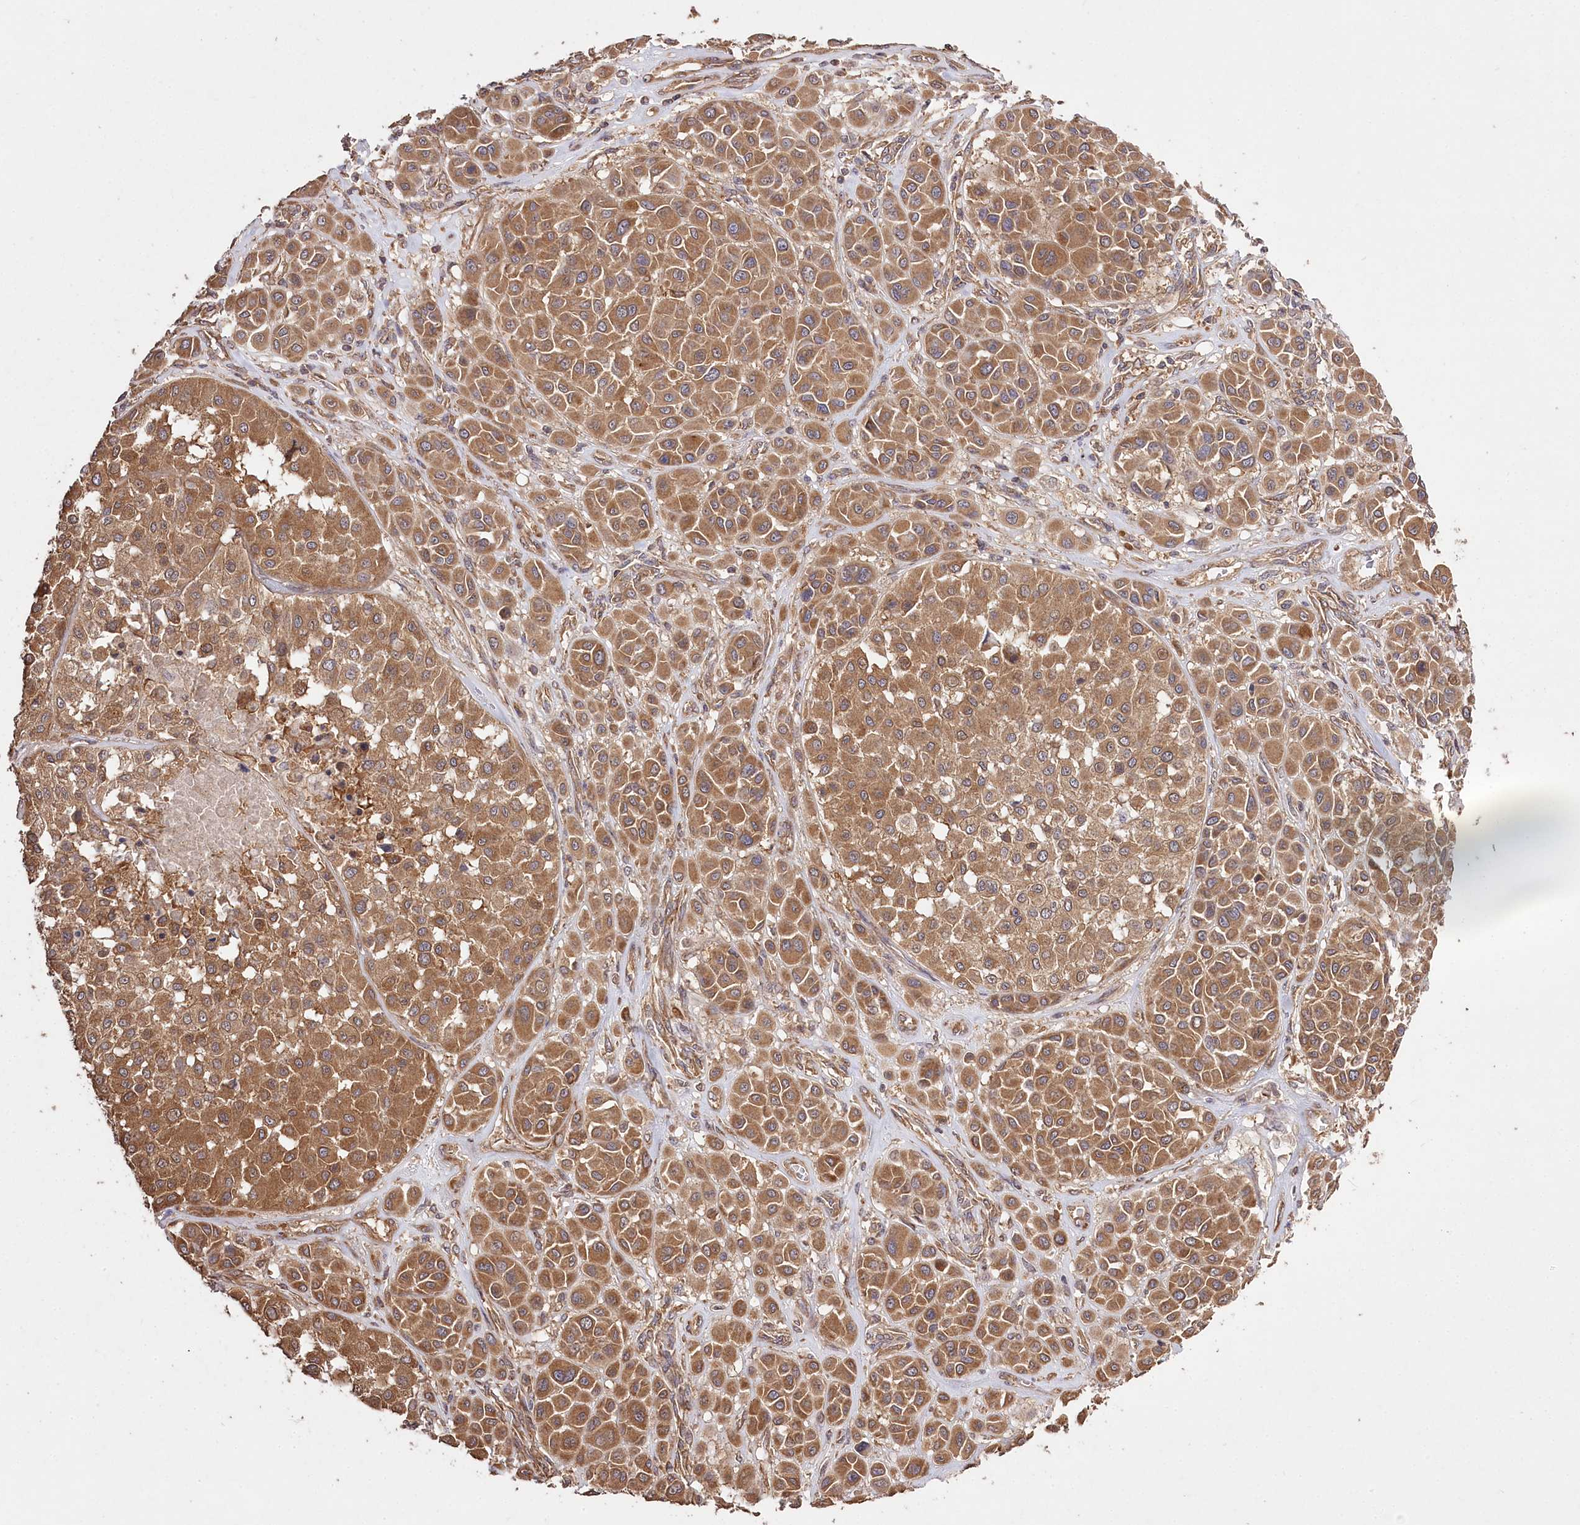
{"staining": {"intensity": "moderate", "quantity": ">75%", "location": "cytoplasmic/membranous"}, "tissue": "melanoma", "cell_type": "Tumor cells", "image_type": "cancer", "snomed": [{"axis": "morphology", "description": "Malignant melanoma, Metastatic site"}, {"axis": "topography", "description": "Soft tissue"}], "caption": "An image of human melanoma stained for a protein displays moderate cytoplasmic/membranous brown staining in tumor cells.", "gene": "PRSS53", "patient": {"sex": "male", "age": 41}}